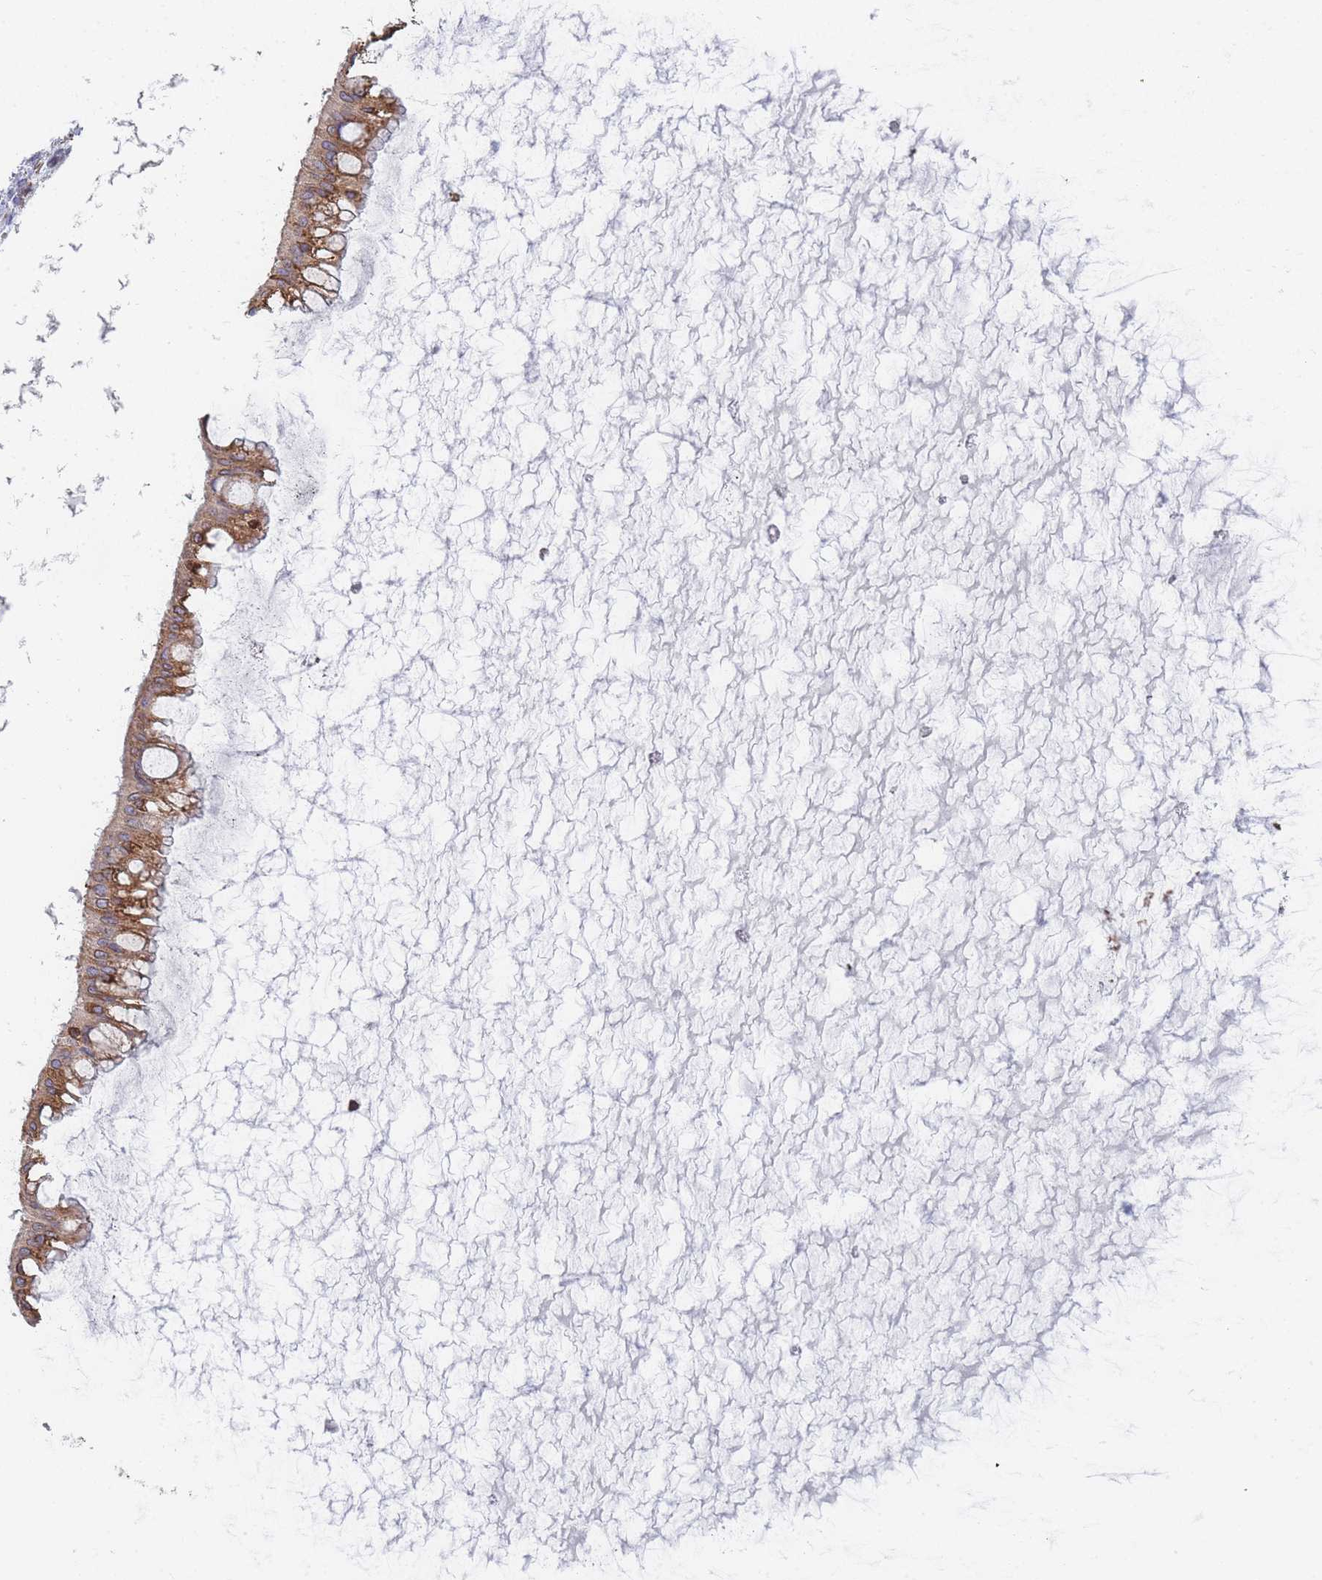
{"staining": {"intensity": "moderate", "quantity": ">75%", "location": "cytoplasmic/membranous"}, "tissue": "ovarian cancer", "cell_type": "Tumor cells", "image_type": "cancer", "snomed": [{"axis": "morphology", "description": "Cystadenocarcinoma, mucinous, NOS"}, {"axis": "topography", "description": "Ovary"}], "caption": "This histopathology image demonstrates IHC staining of ovarian cancer (mucinous cystadenocarcinoma), with medium moderate cytoplasmic/membranous staining in about >75% of tumor cells.", "gene": "OR7C2", "patient": {"sex": "female", "age": 73}}